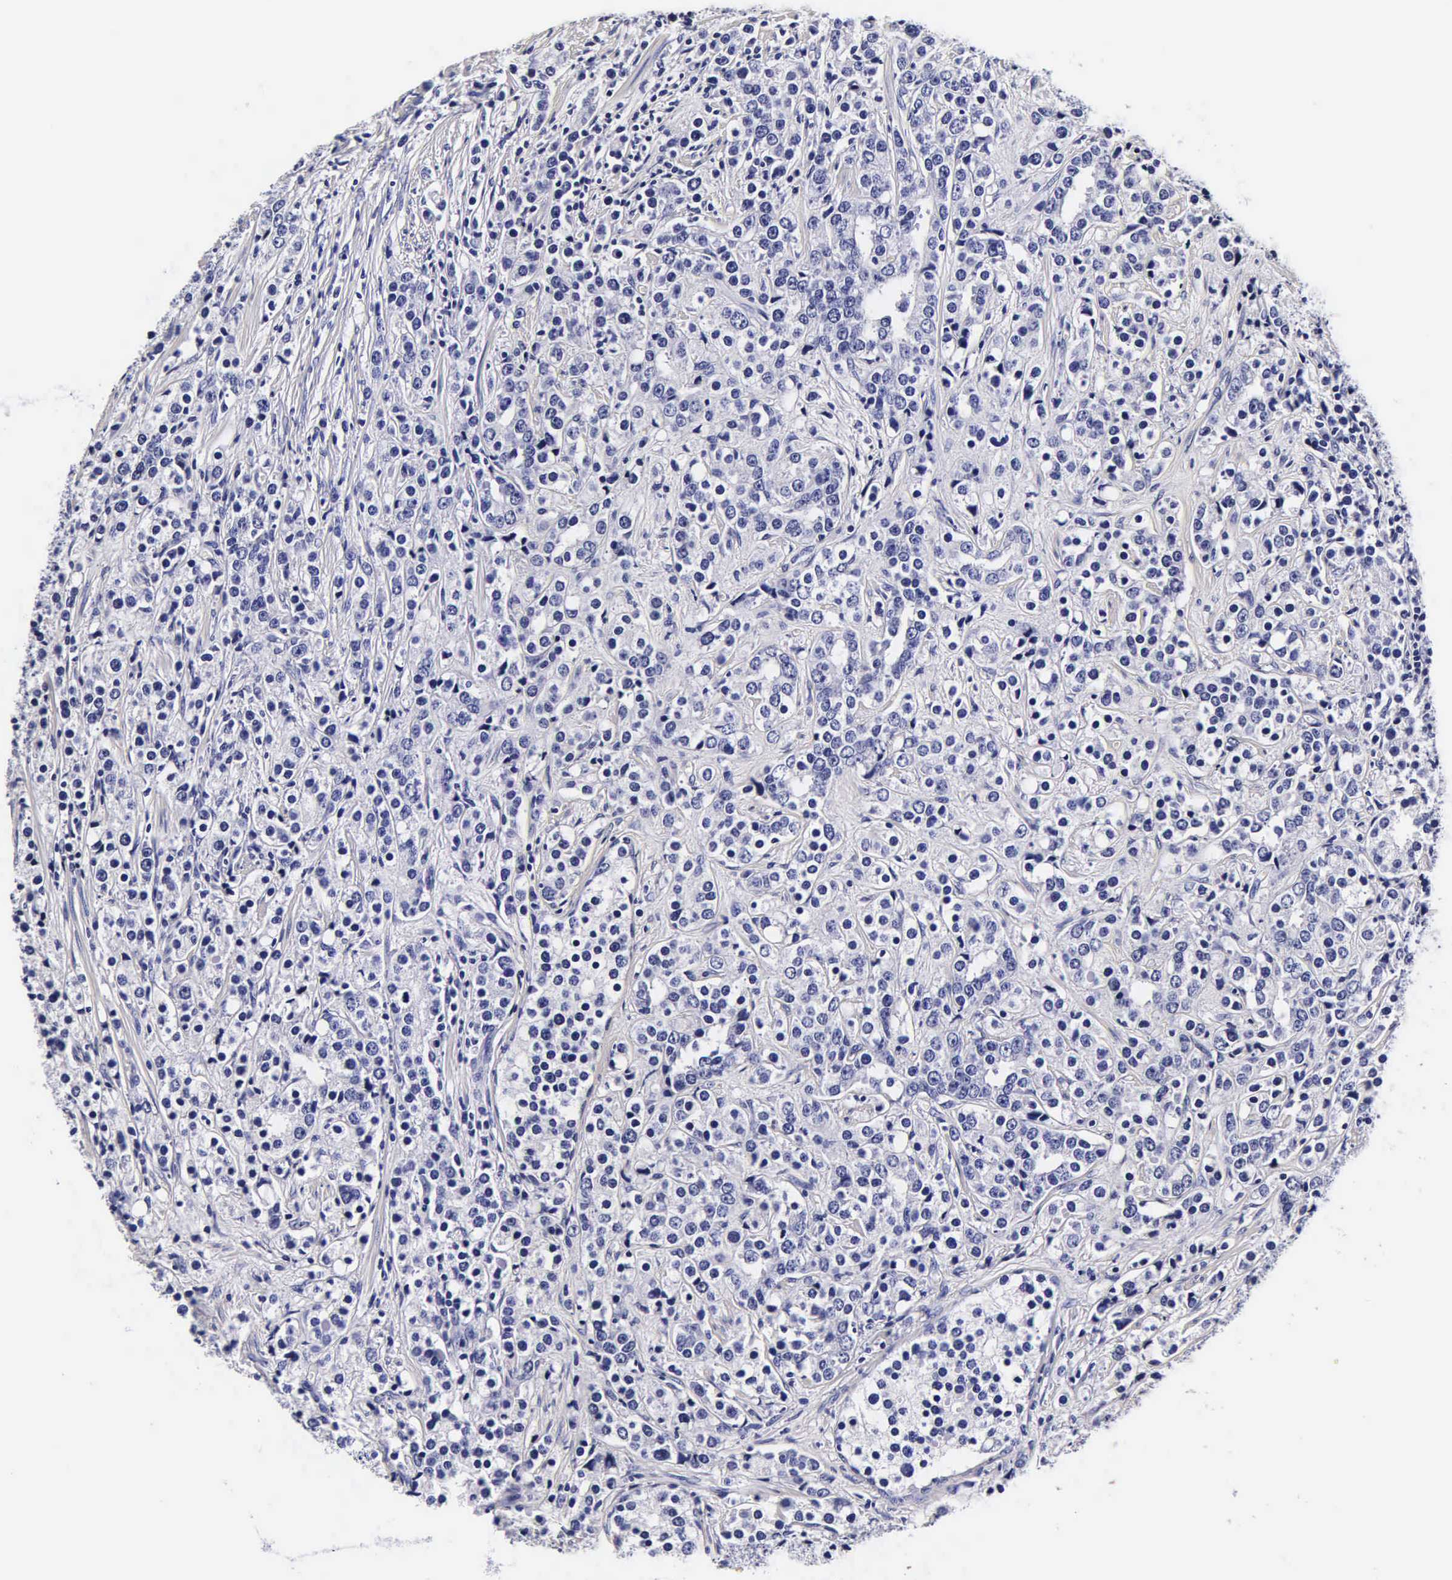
{"staining": {"intensity": "negative", "quantity": "none", "location": "none"}, "tissue": "prostate cancer", "cell_type": "Tumor cells", "image_type": "cancer", "snomed": [{"axis": "morphology", "description": "Adenocarcinoma, High grade"}, {"axis": "topography", "description": "Prostate"}], "caption": "The histopathology image reveals no staining of tumor cells in prostate cancer (adenocarcinoma (high-grade)).", "gene": "IAPP", "patient": {"sex": "male", "age": 71}}